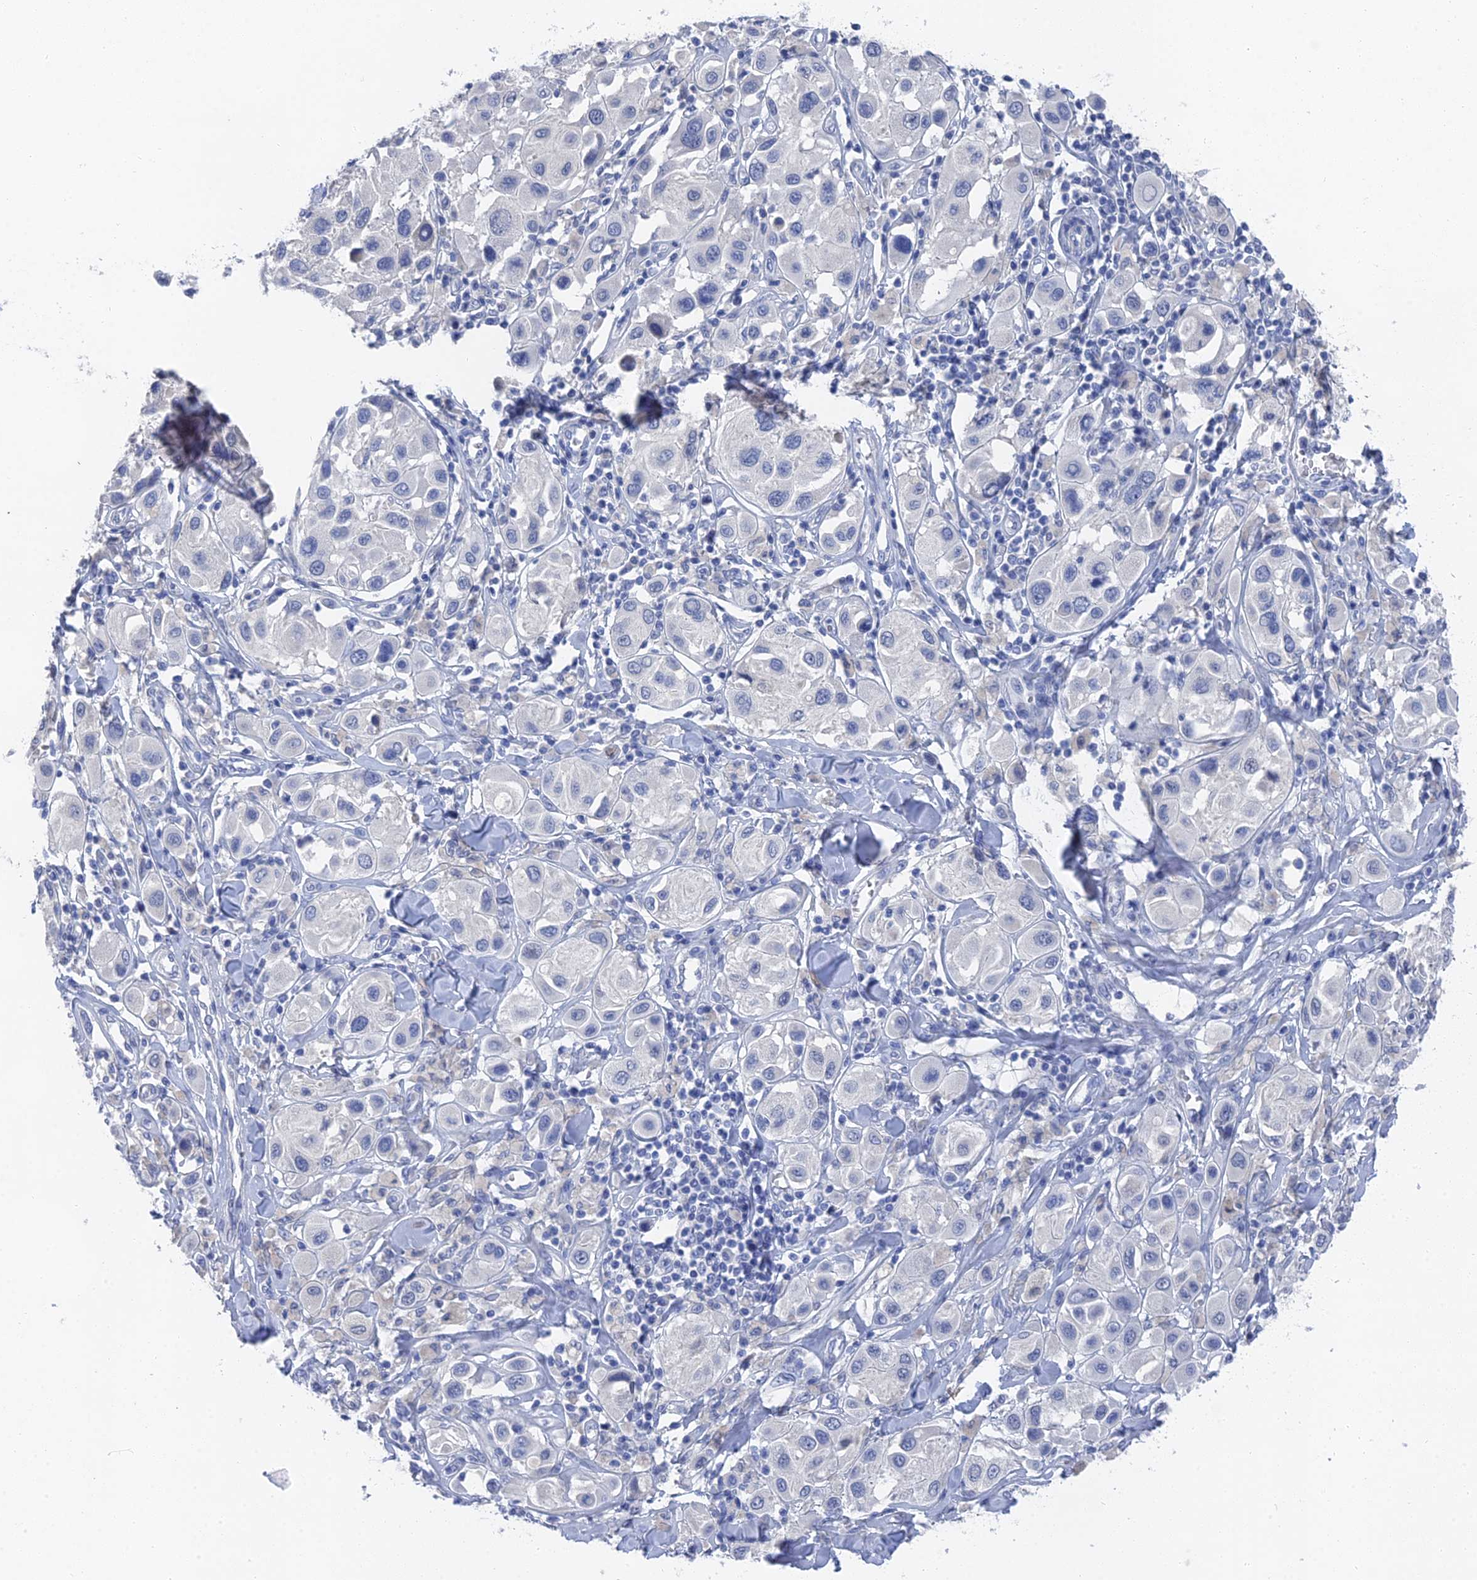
{"staining": {"intensity": "negative", "quantity": "none", "location": "none"}, "tissue": "melanoma", "cell_type": "Tumor cells", "image_type": "cancer", "snomed": [{"axis": "morphology", "description": "Malignant melanoma, Metastatic site"}, {"axis": "topography", "description": "Skin"}], "caption": "Tumor cells show no significant protein positivity in melanoma. (DAB immunohistochemistry, high magnification).", "gene": "GFAP", "patient": {"sex": "male", "age": 41}}